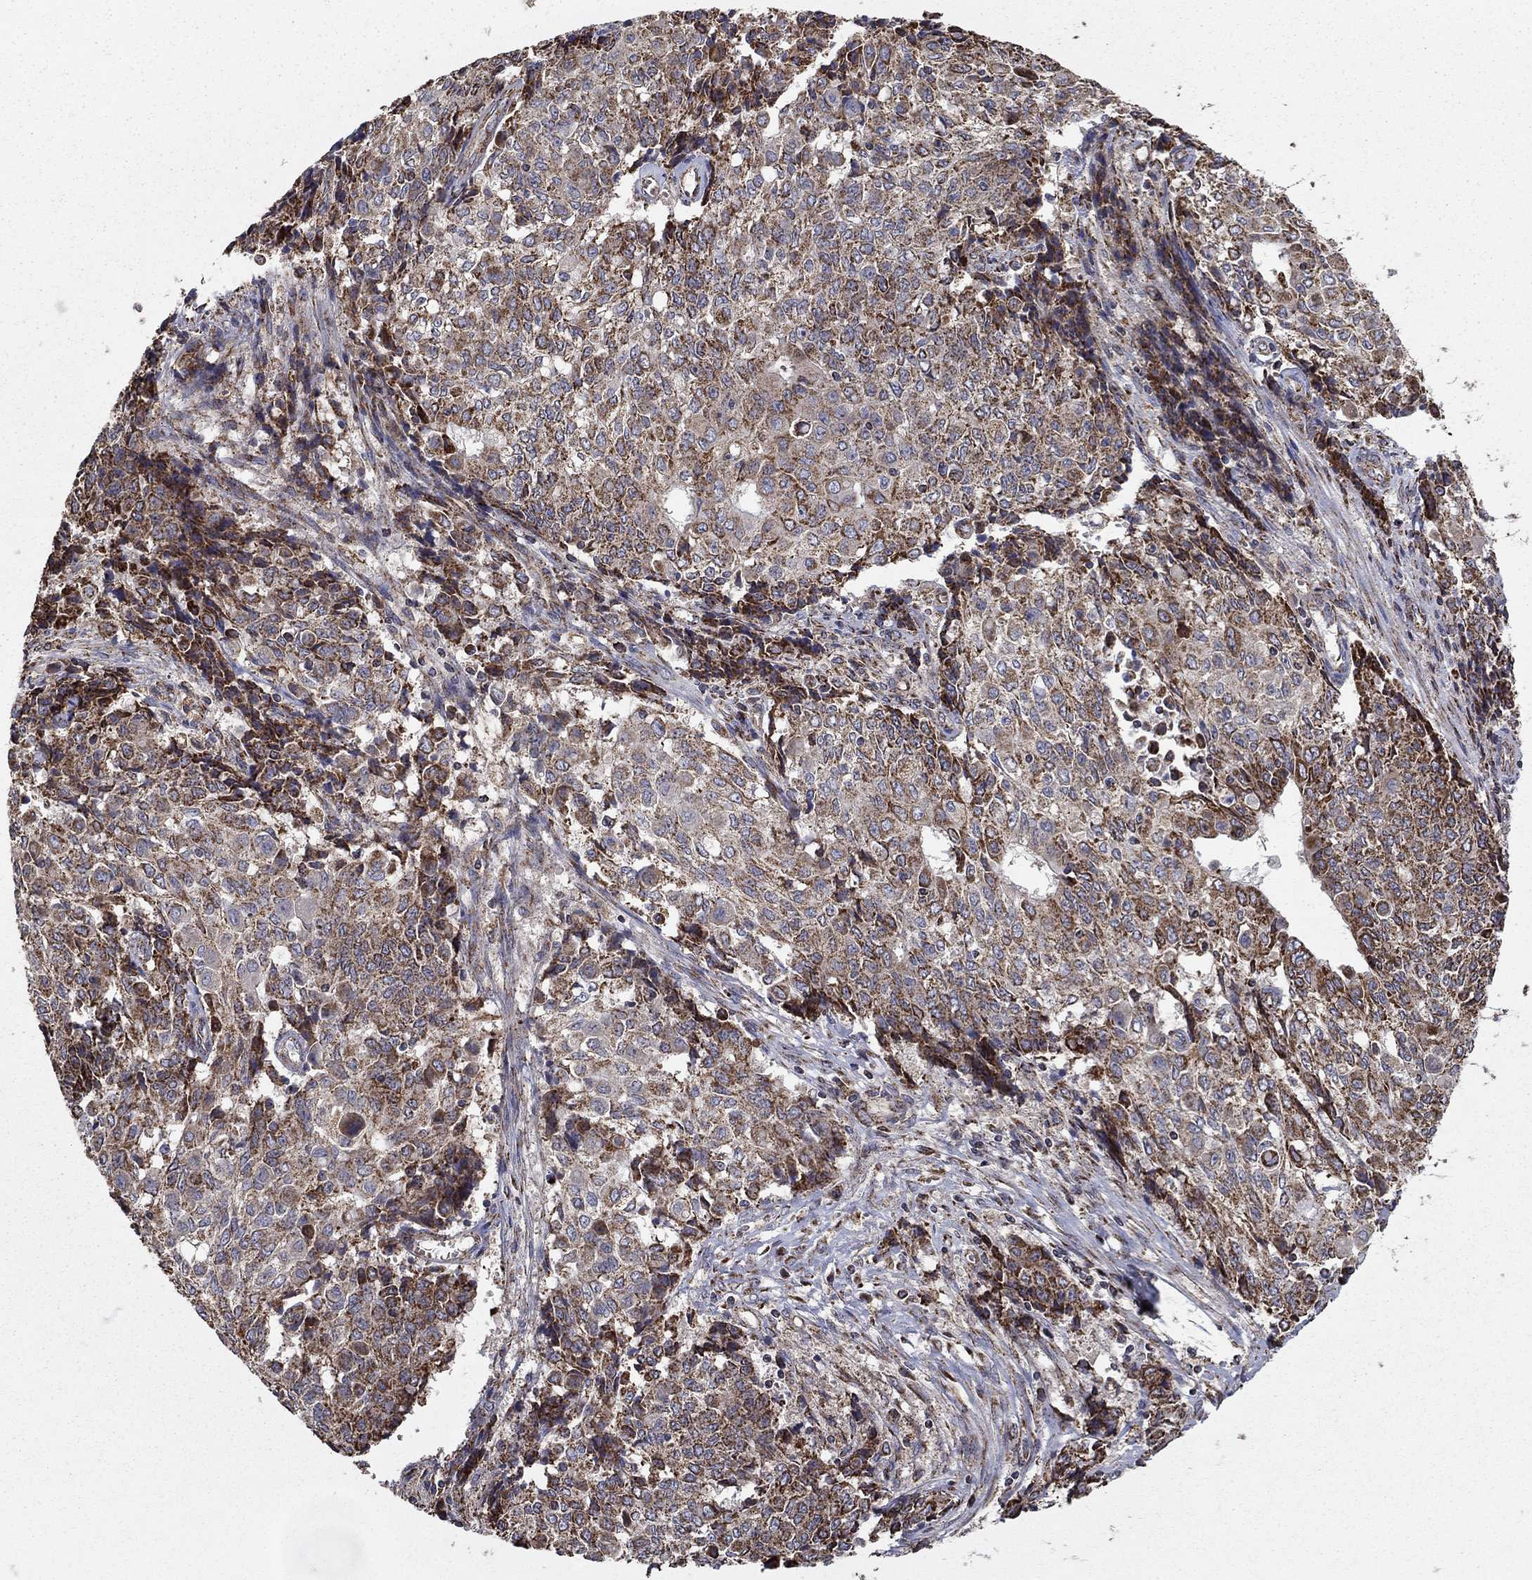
{"staining": {"intensity": "strong", "quantity": "<25%", "location": "cytoplasmic/membranous"}, "tissue": "ovarian cancer", "cell_type": "Tumor cells", "image_type": "cancer", "snomed": [{"axis": "morphology", "description": "Carcinoma, endometroid"}, {"axis": "topography", "description": "Ovary"}], "caption": "Protein analysis of ovarian cancer tissue exhibits strong cytoplasmic/membranous expression in about <25% of tumor cells.", "gene": "NDUFS8", "patient": {"sex": "female", "age": 42}}